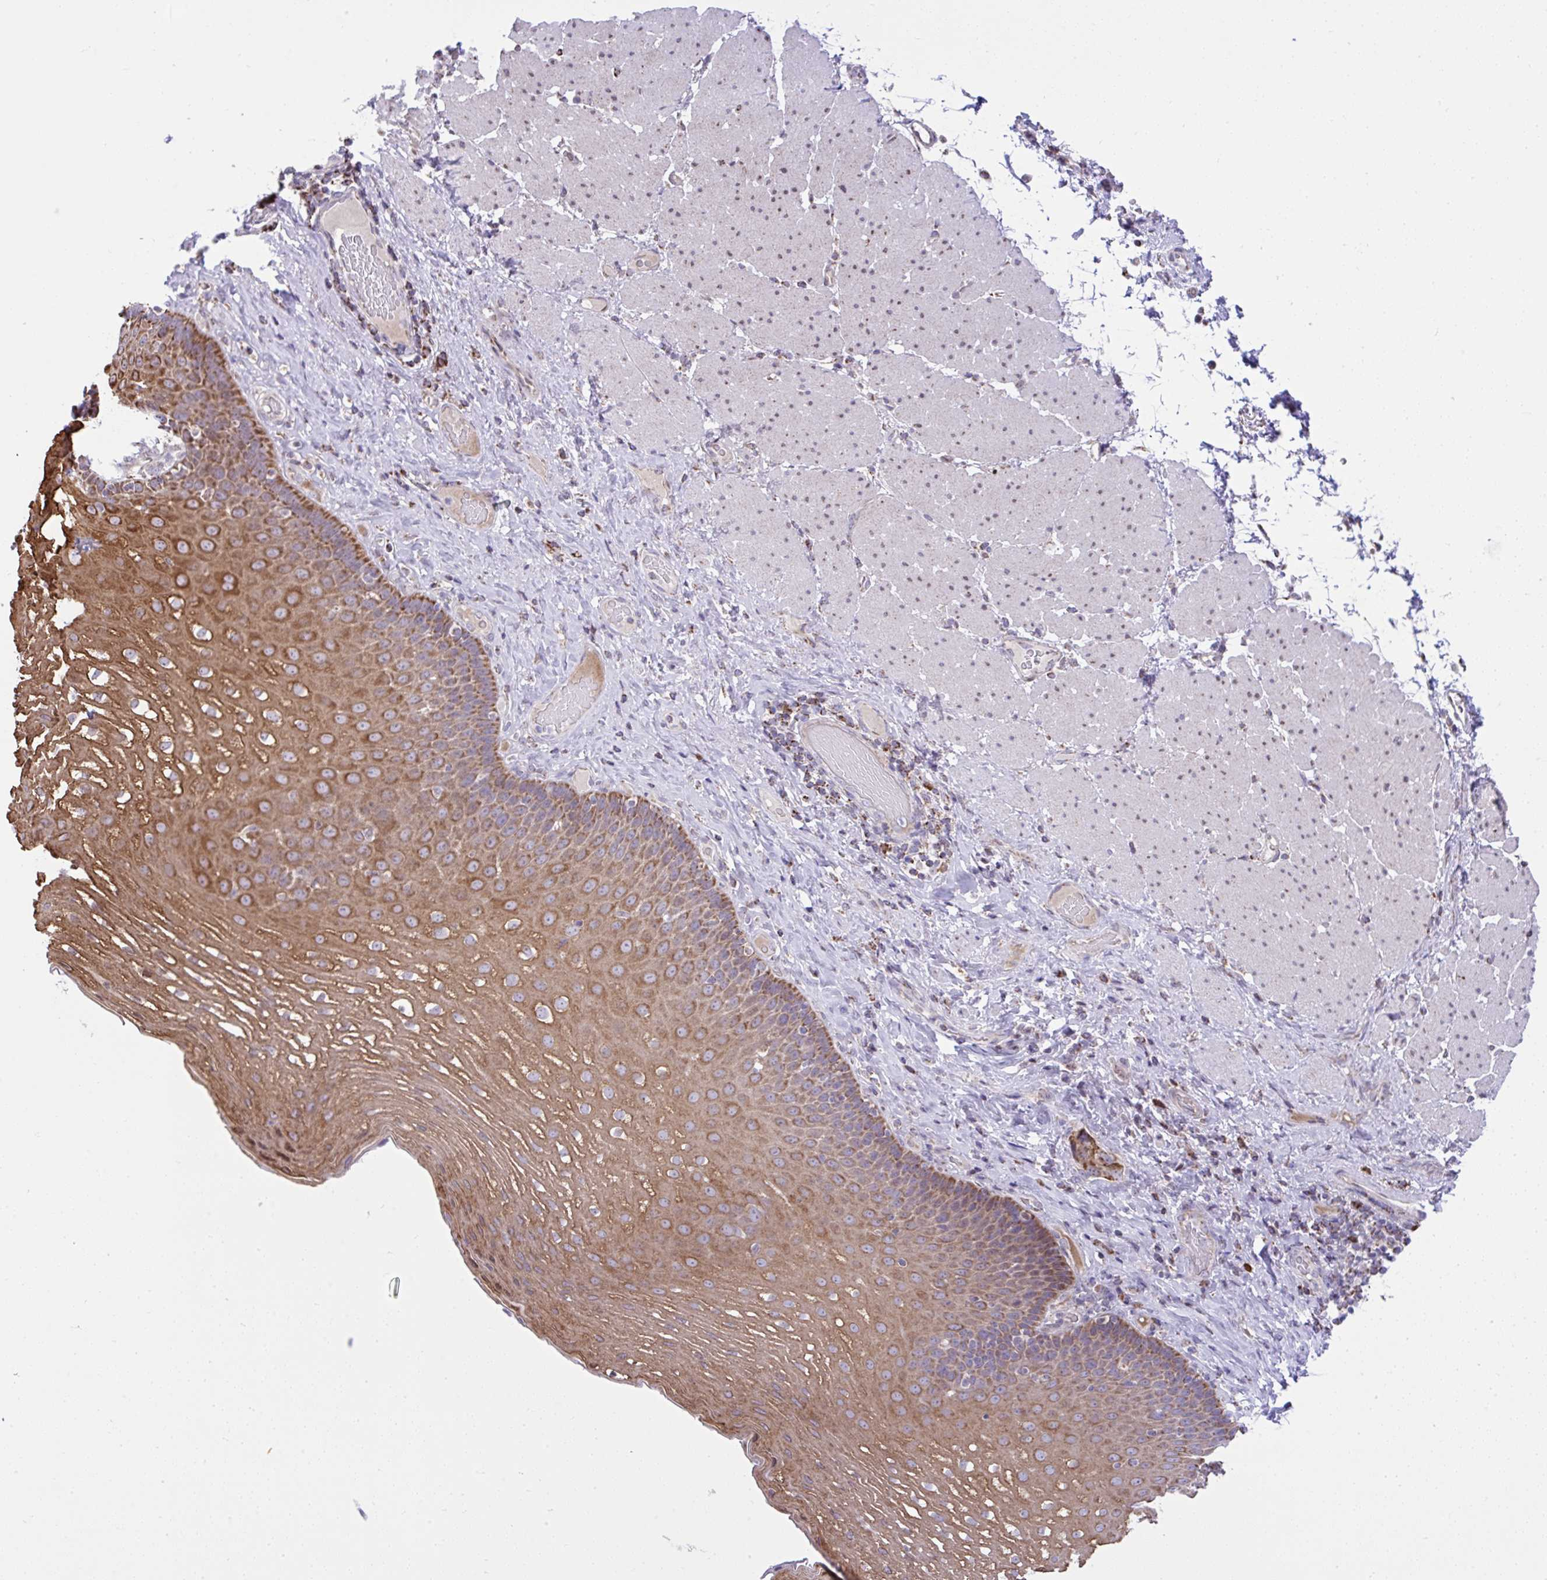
{"staining": {"intensity": "strong", "quantity": ">75%", "location": "cytoplasmic/membranous"}, "tissue": "esophagus", "cell_type": "Squamous epithelial cells", "image_type": "normal", "snomed": [{"axis": "morphology", "description": "Normal tissue, NOS"}, {"axis": "topography", "description": "Esophagus"}], "caption": "Approximately >75% of squamous epithelial cells in normal esophagus show strong cytoplasmic/membranous protein expression as visualized by brown immunohistochemical staining.", "gene": "ZNF362", "patient": {"sex": "male", "age": 62}}